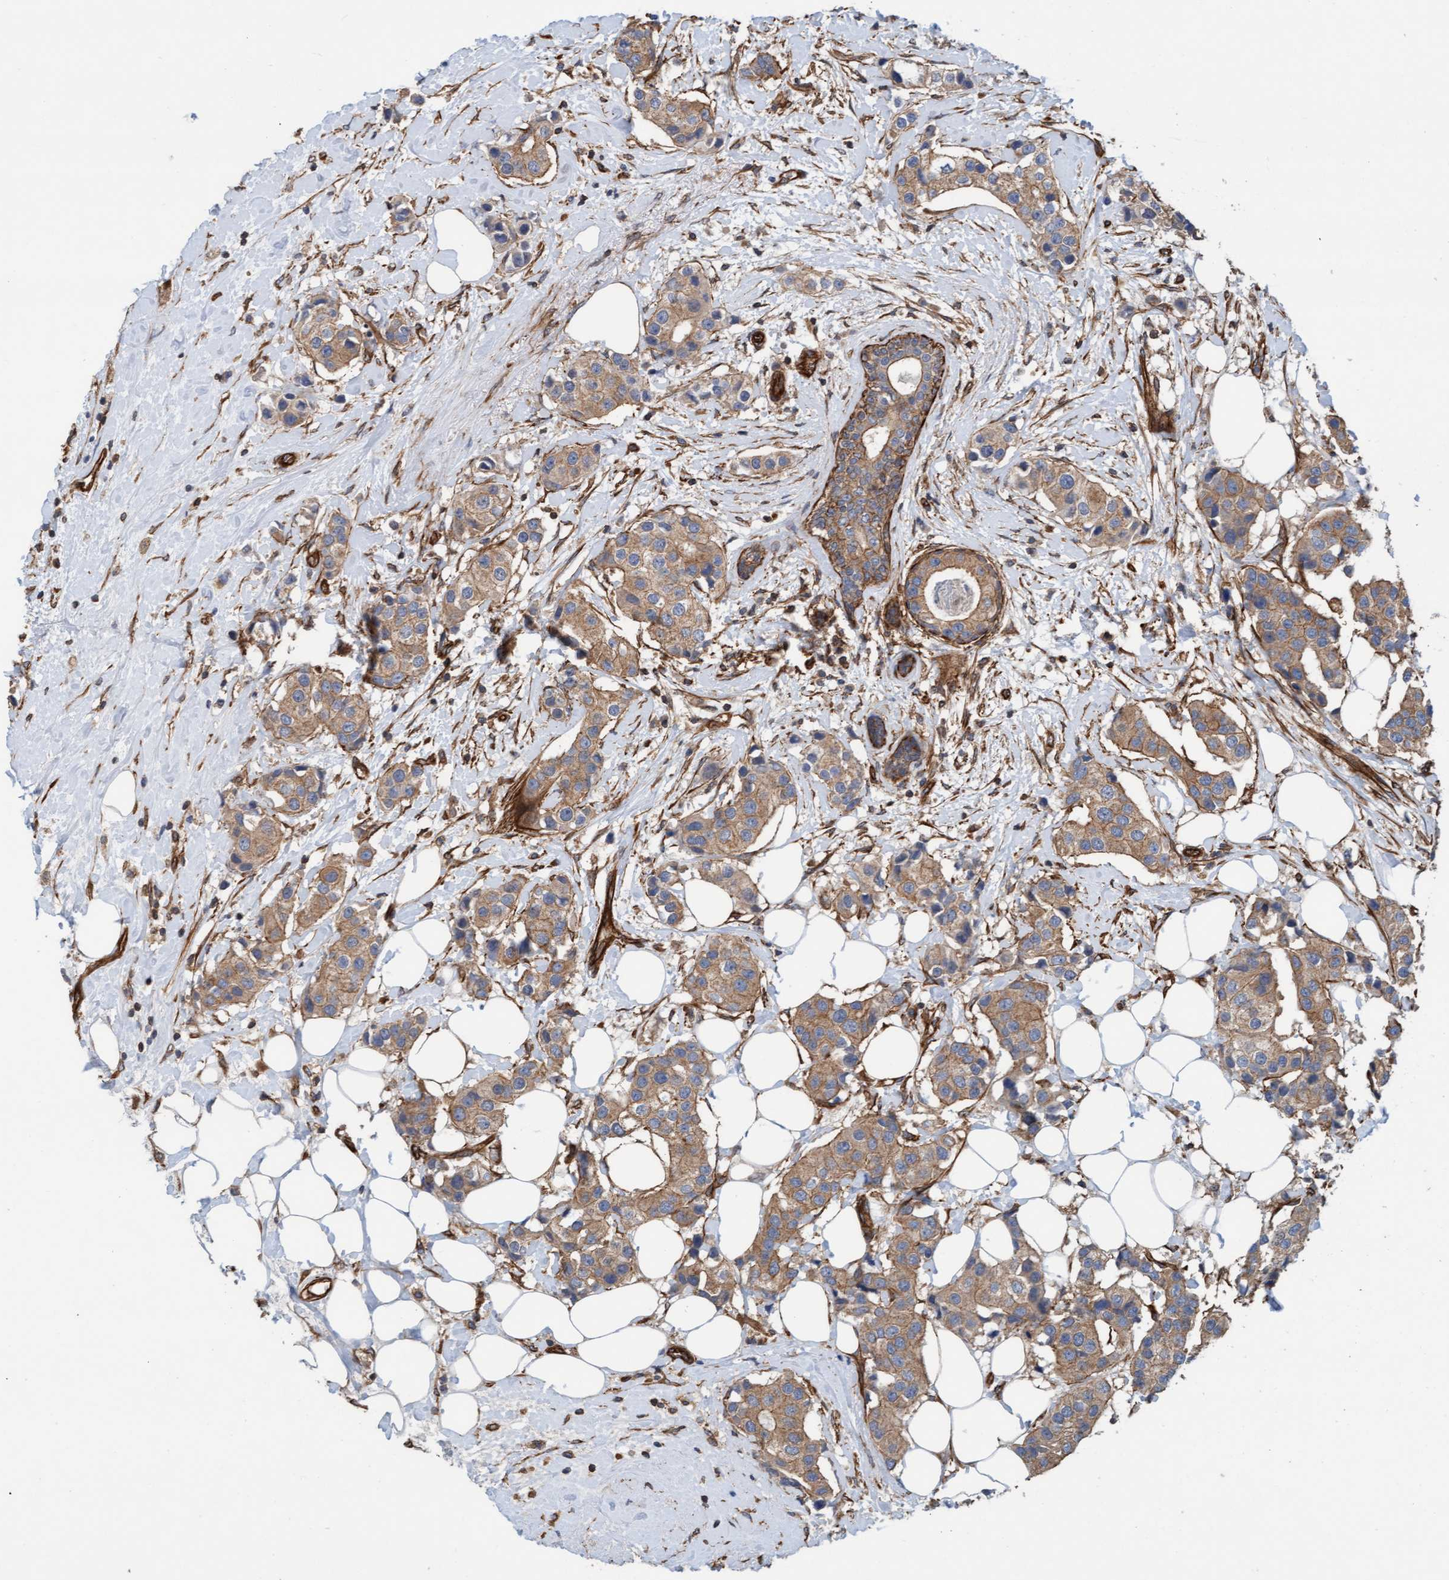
{"staining": {"intensity": "moderate", "quantity": ">75%", "location": "cytoplasmic/membranous"}, "tissue": "breast cancer", "cell_type": "Tumor cells", "image_type": "cancer", "snomed": [{"axis": "morphology", "description": "Normal tissue, NOS"}, {"axis": "morphology", "description": "Duct carcinoma"}, {"axis": "topography", "description": "Breast"}], "caption": "High-power microscopy captured an IHC image of breast cancer, revealing moderate cytoplasmic/membranous expression in about >75% of tumor cells.", "gene": "STXBP4", "patient": {"sex": "female", "age": 39}}